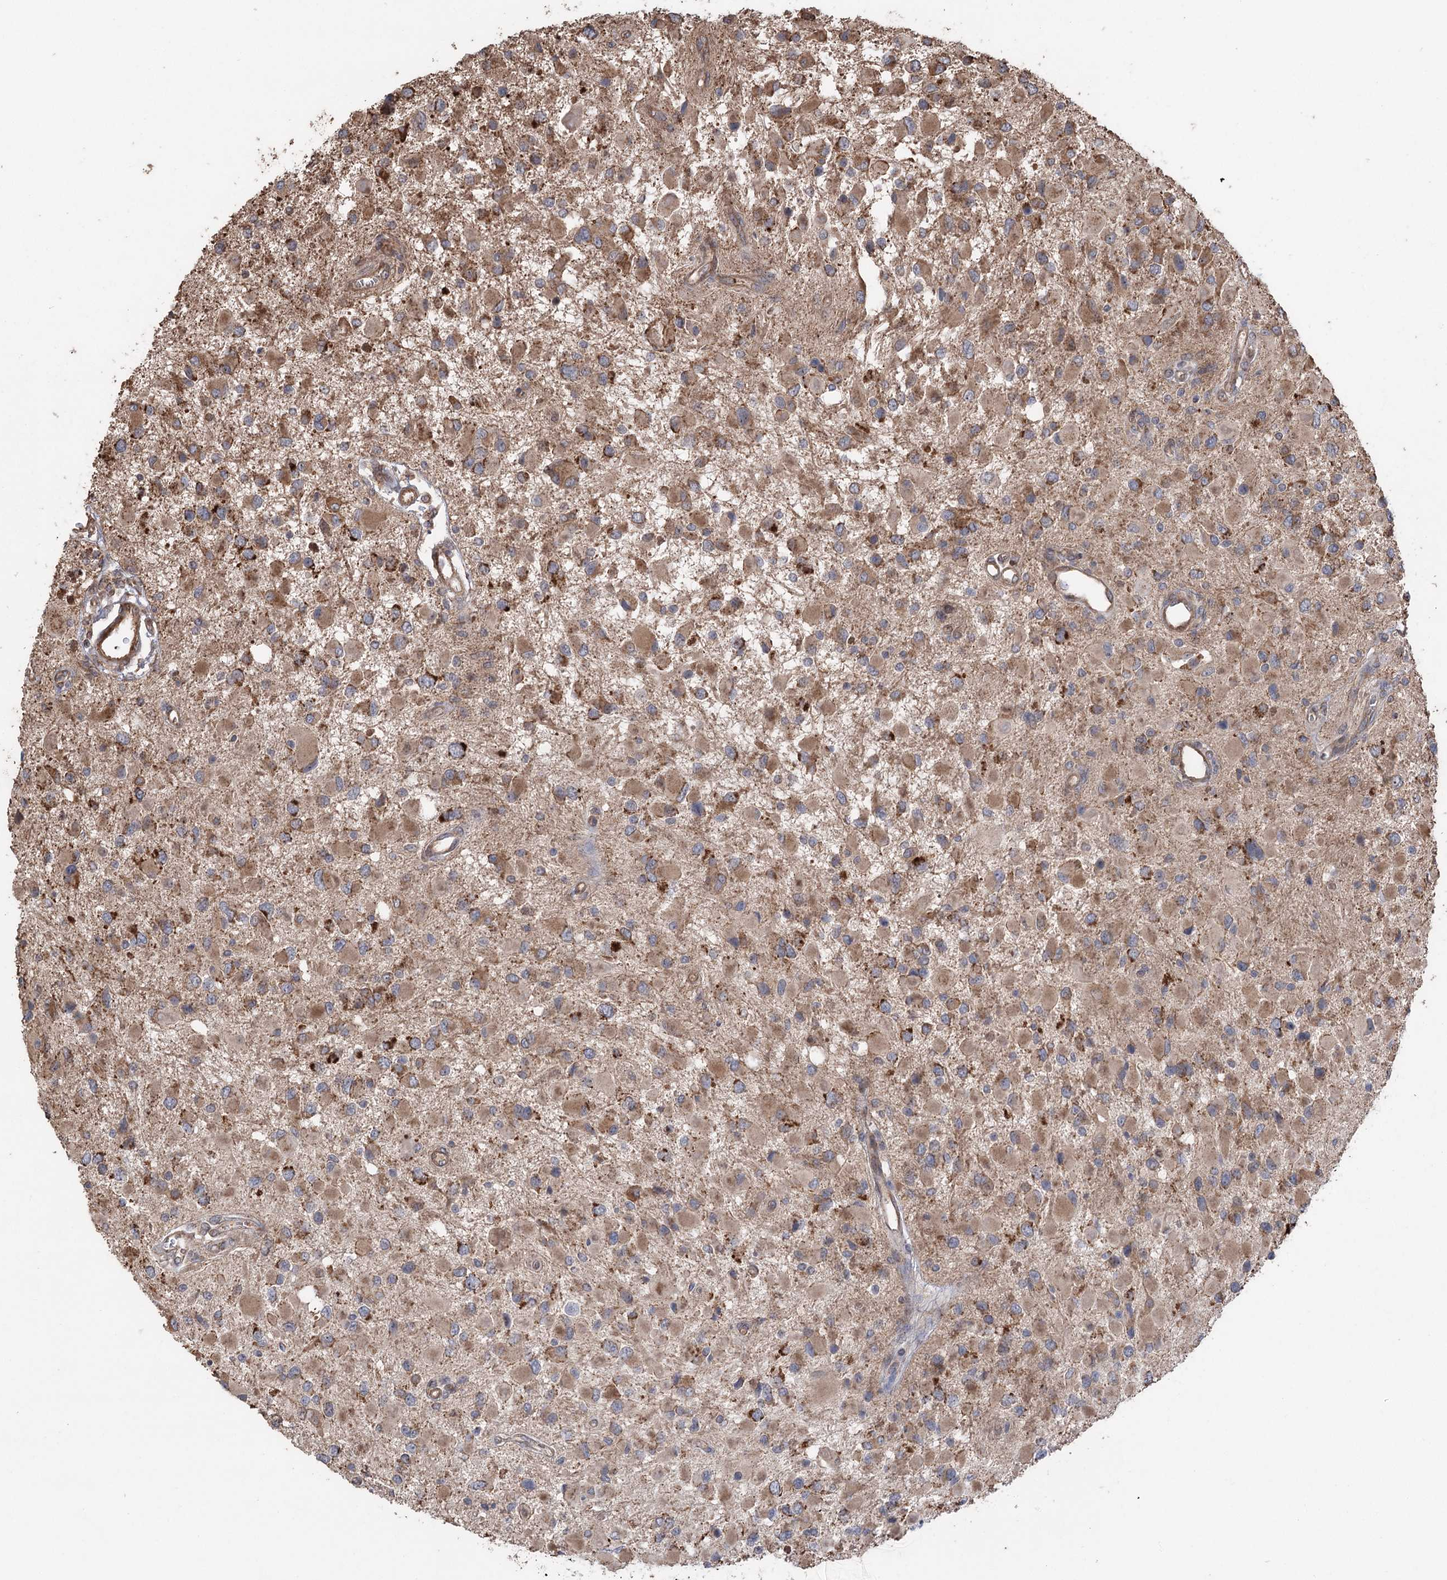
{"staining": {"intensity": "moderate", "quantity": ">75%", "location": "cytoplasmic/membranous"}, "tissue": "glioma", "cell_type": "Tumor cells", "image_type": "cancer", "snomed": [{"axis": "morphology", "description": "Glioma, malignant, High grade"}, {"axis": "topography", "description": "Brain"}], "caption": "Protein staining of glioma tissue exhibits moderate cytoplasmic/membranous positivity in approximately >75% of tumor cells. The staining was performed using DAB to visualize the protein expression in brown, while the nuclei were stained in blue with hematoxylin (Magnification: 20x).", "gene": "RWDD4", "patient": {"sex": "male", "age": 53}}